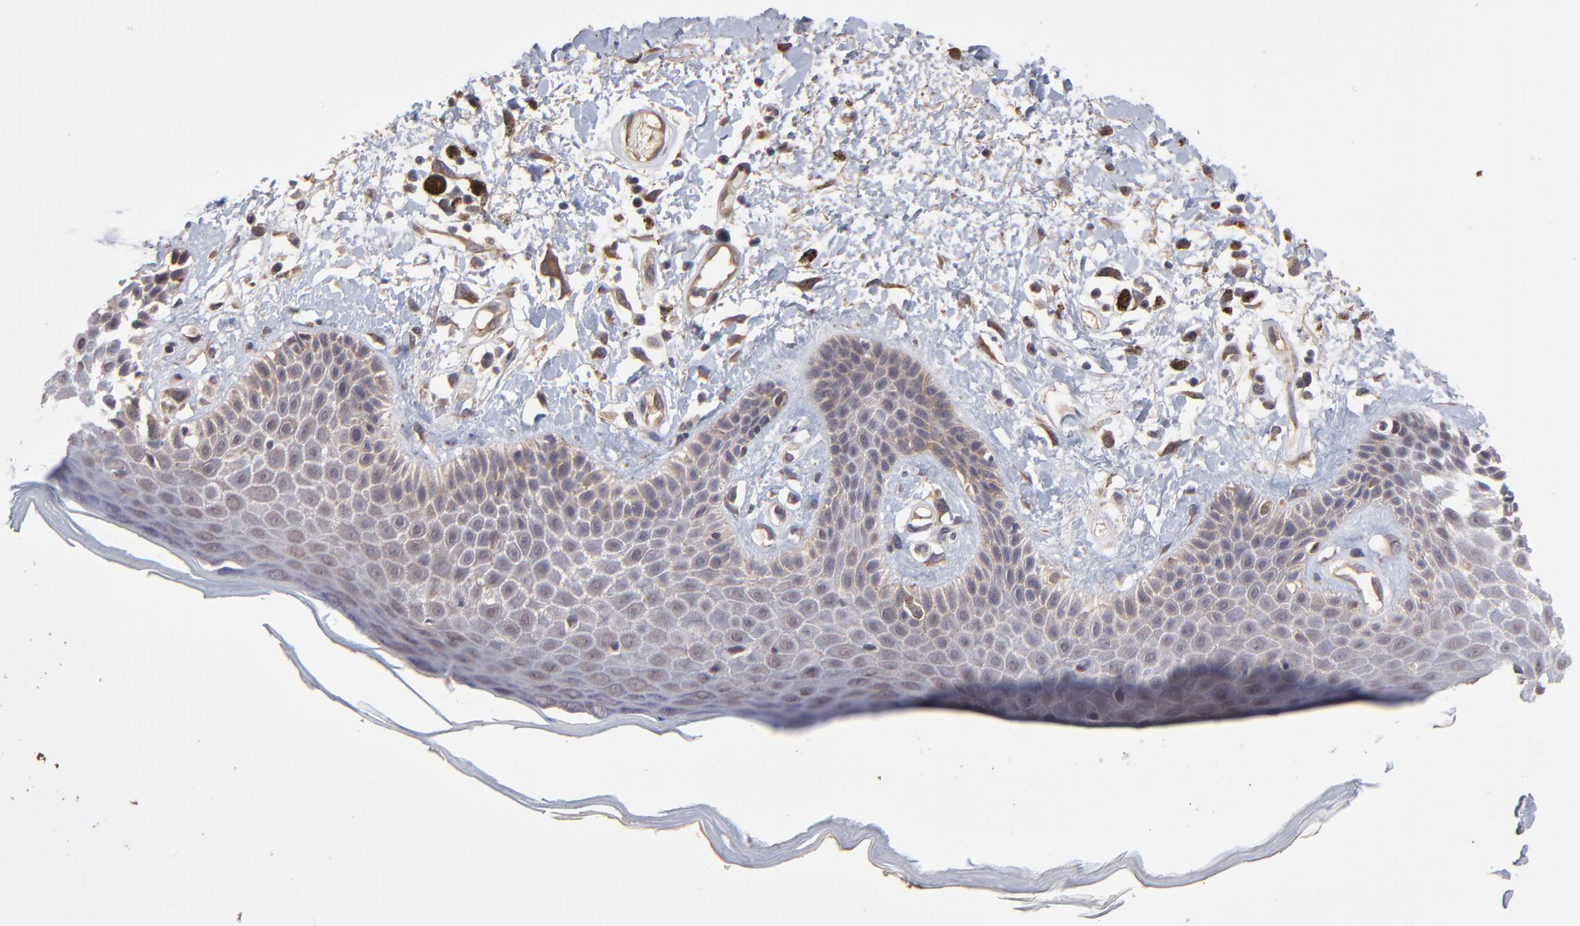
{"staining": {"intensity": "moderate", "quantity": ">75%", "location": "cytoplasmic/membranous"}, "tissue": "skin", "cell_type": "Epidermal cells", "image_type": "normal", "snomed": [{"axis": "morphology", "description": "Normal tissue, NOS"}, {"axis": "topography", "description": "Anal"}], "caption": "Immunohistochemical staining of normal skin shows moderate cytoplasmic/membranous protein positivity in approximately >75% of epidermal cells. (DAB (3,3'-diaminobenzidine) IHC with brightfield microscopy, high magnification).", "gene": "CHL1", "patient": {"sex": "female", "age": 78}}